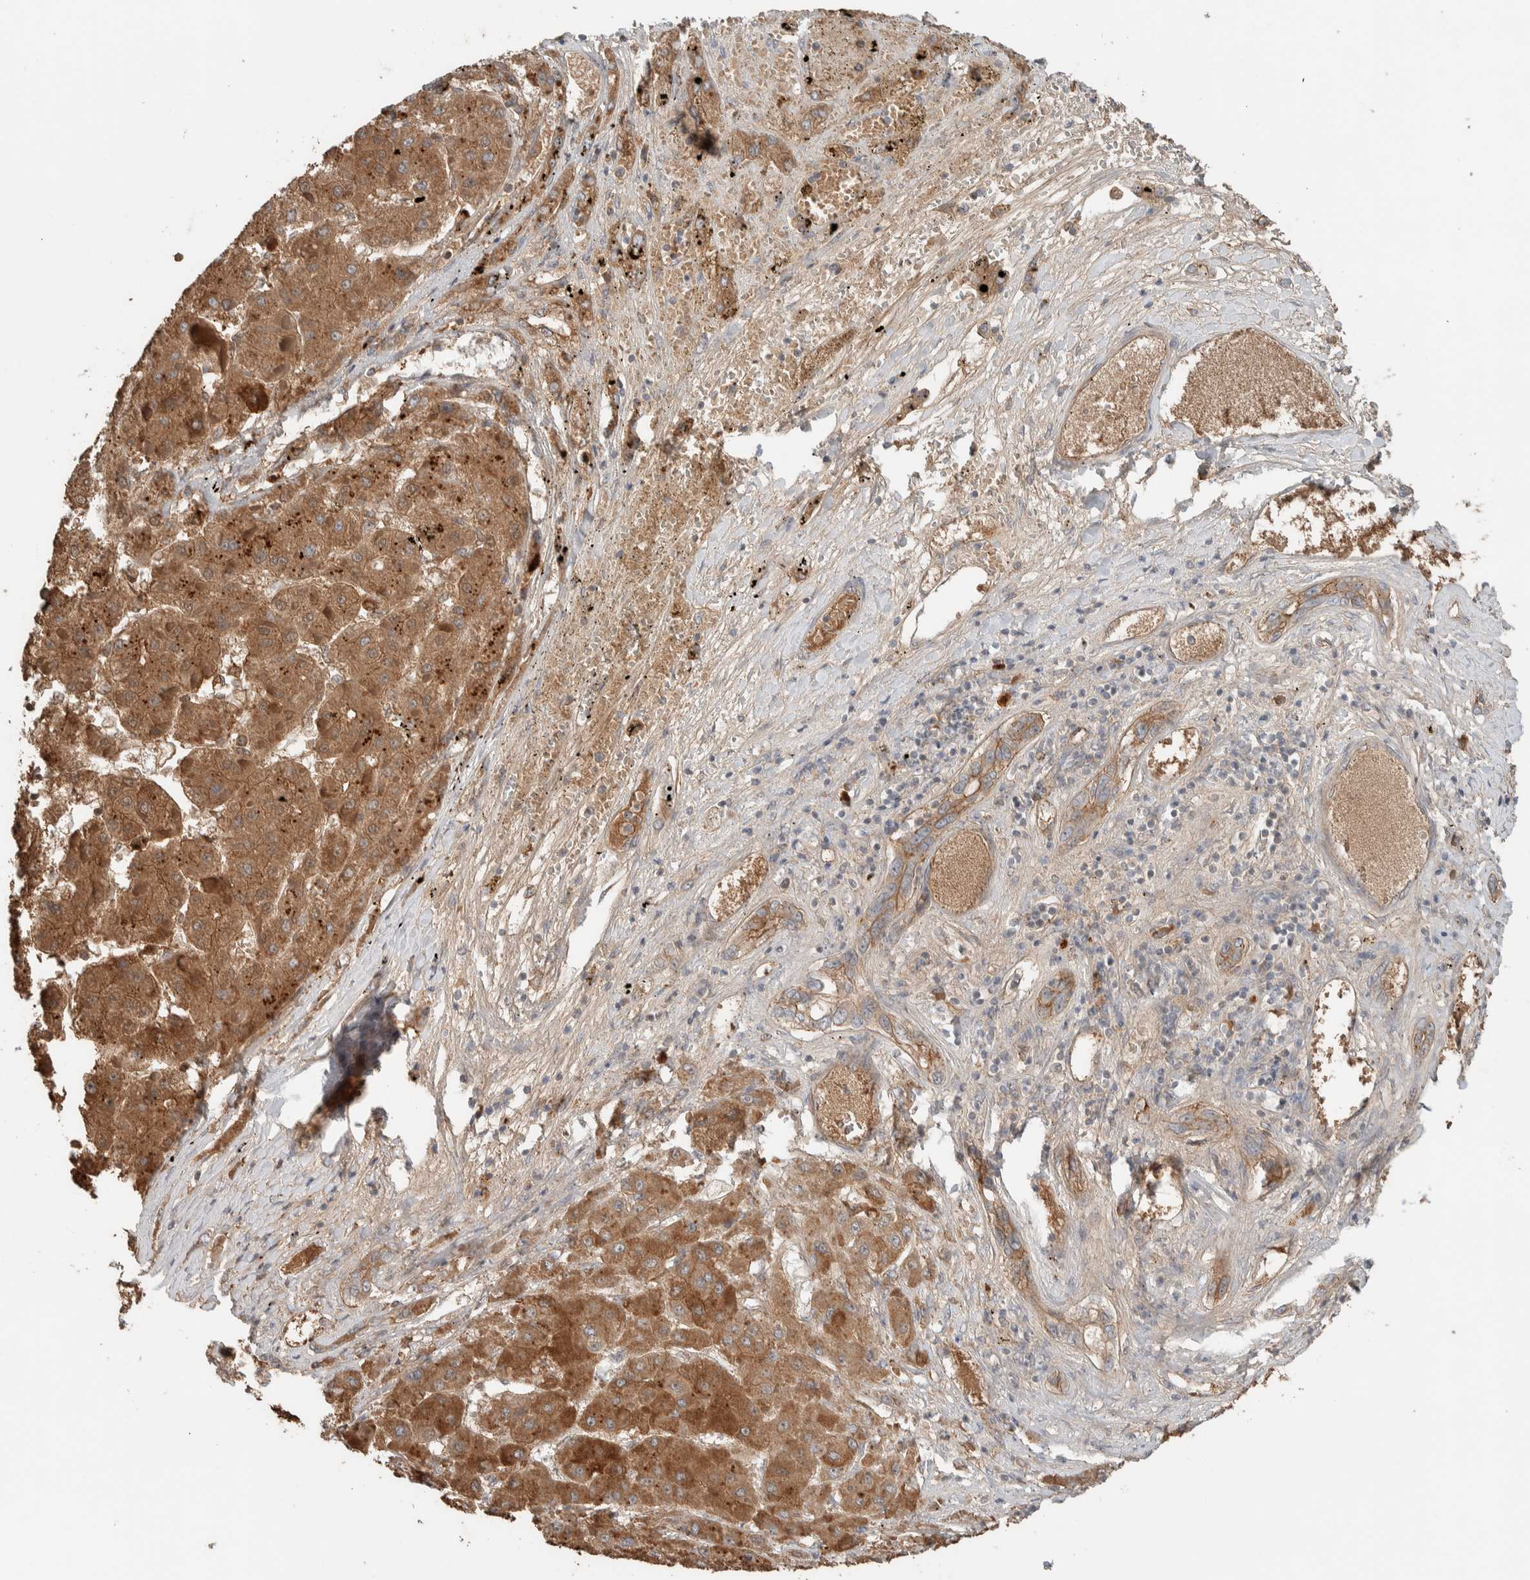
{"staining": {"intensity": "moderate", "quantity": ">75%", "location": "cytoplasmic/membranous"}, "tissue": "liver cancer", "cell_type": "Tumor cells", "image_type": "cancer", "snomed": [{"axis": "morphology", "description": "Carcinoma, Hepatocellular, NOS"}, {"axis": "topography", "description": "Liver"}], "caption": "Liver cancer (hepatocellular carcinoma) was stained to show a protein in brown. There is medium levels of moderate cytoplasmic/membranous staining in about >75% of tumor cells. The staining is performed using DAB brown chromogen to label protein expression. The nuclei are counter-stained blue using hematoxylin.", "gene": "ARMC7", "patient": {"sex": "female", "age": 73}}